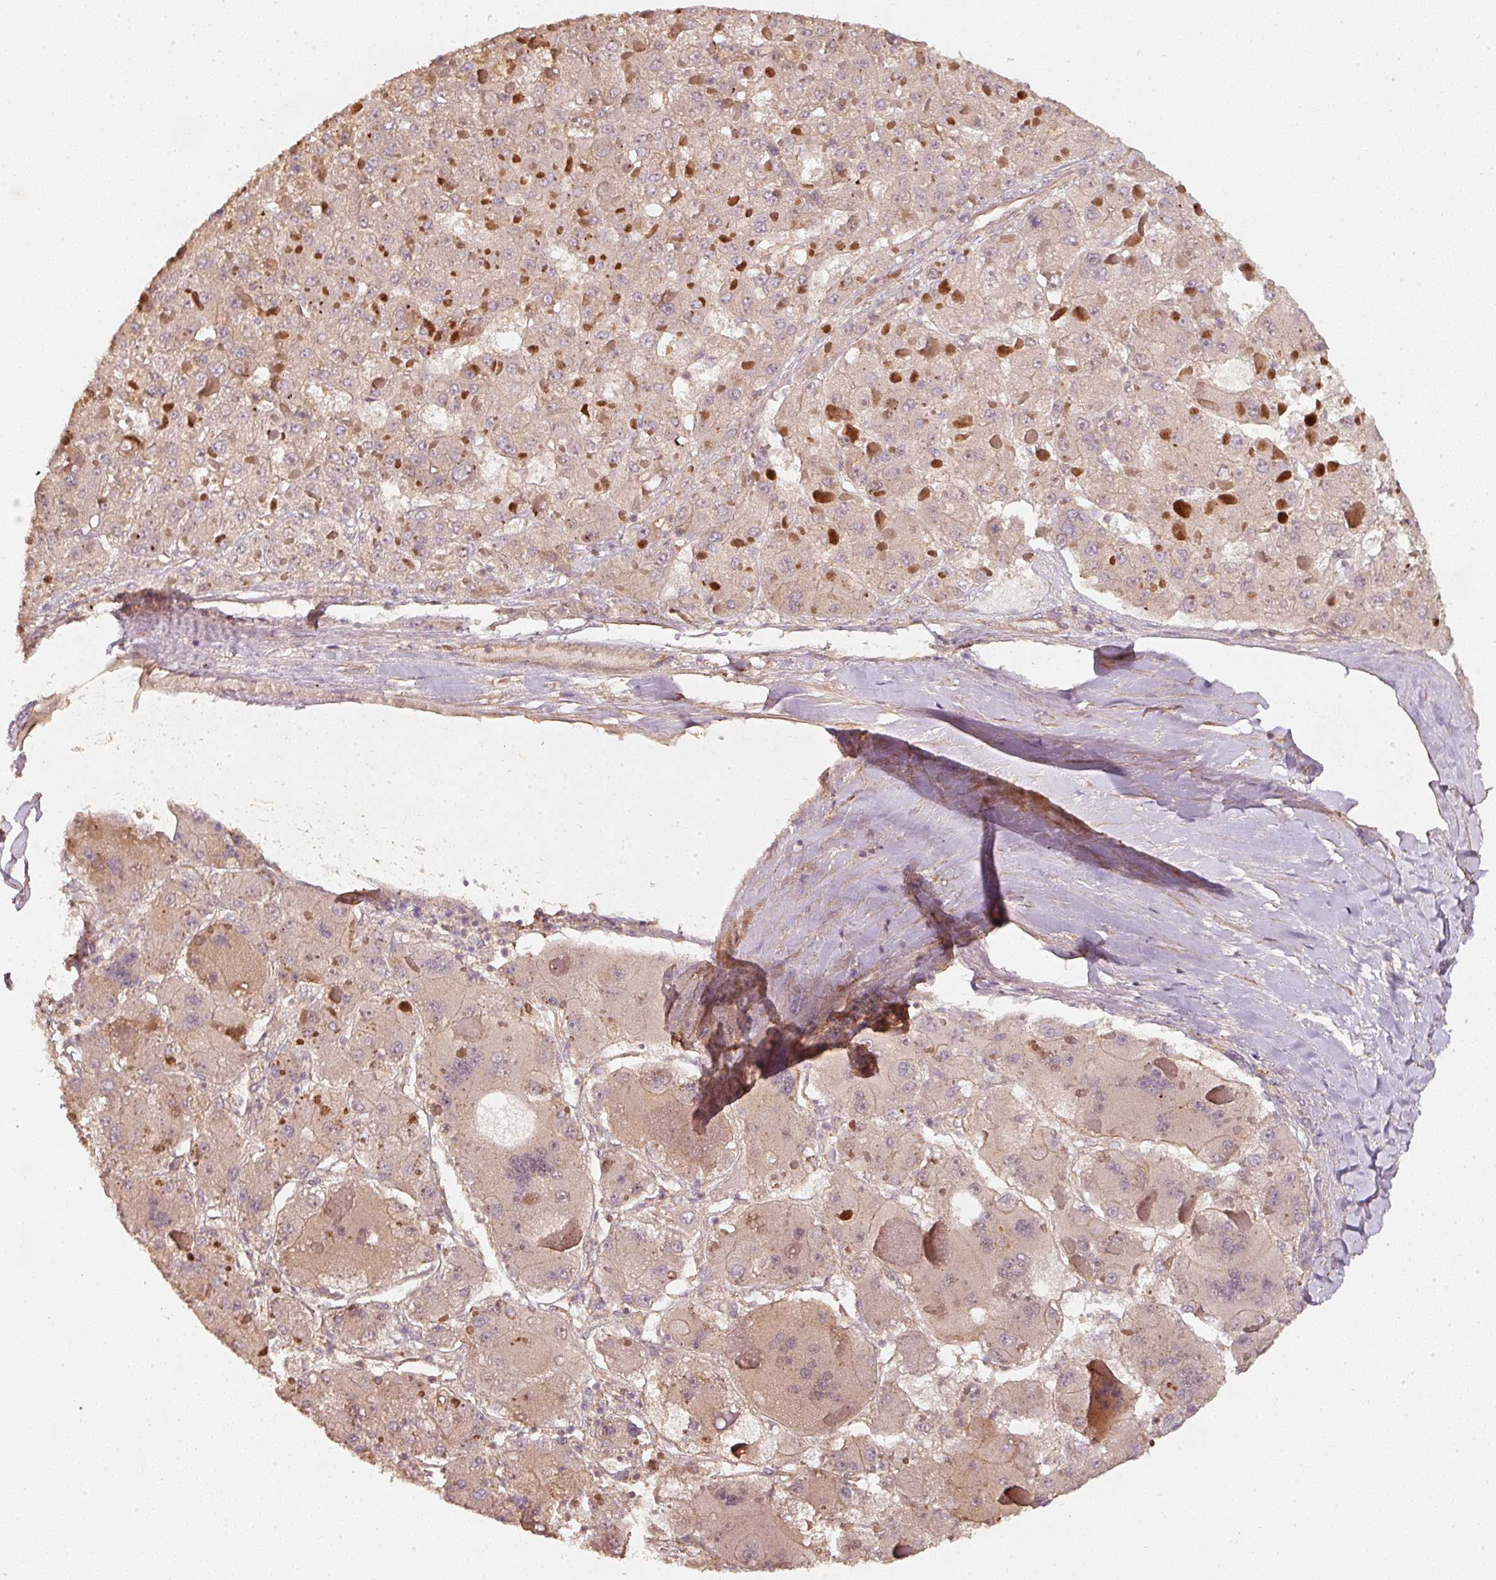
{"staining": {"intensity": "negative", "quantity": "none", "location": "none"}, "tissue": "liver cancer", "cell_type": "Tumor cells", "image_type": "cancer", "snomed": [{"axis": "morphology", "description": "Carcinoma, Hepatocellular, NOS"}, {"axis": "topography", "description": "Liver"}], "caption": "Immunohistochemistry (IHC) of liver hepatocellular carcinoma displays no staining in tumor cells.", "gene": "CEP95", "patient": {"sex": "female", "age": 73}}